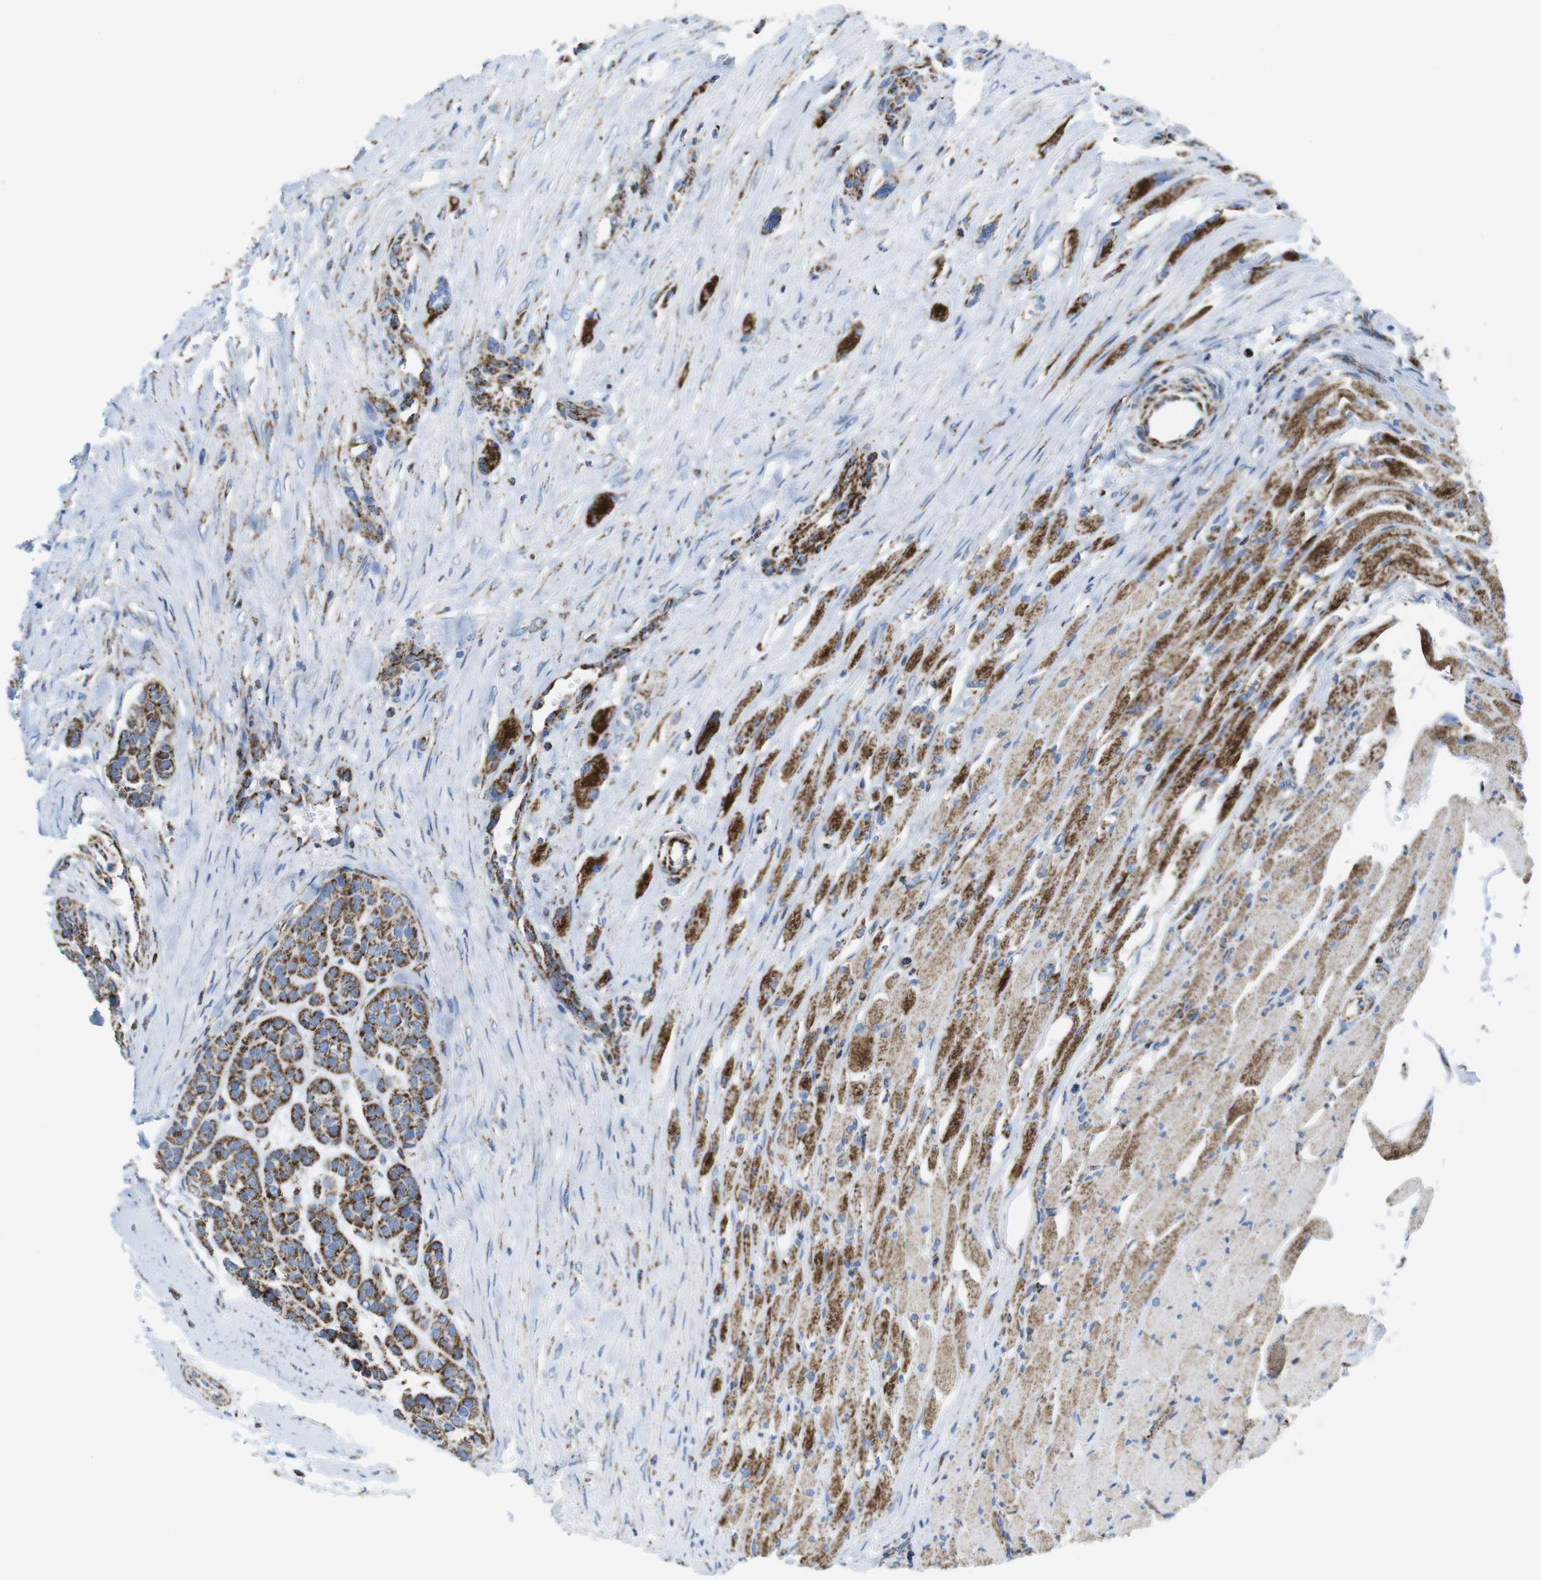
{"staining": {"intensity": "moderate", "quantity": ">75%", "location": "cytoplasmic/membranous"}, "tissue": "head and neck cancer", "cell_type": "Tumor cells", "image_type": "cancer", "snomed": [{"axis": "morphology", "description": "Adenocarcinoma, NOS"}, {"axis": "morphology", "description": "Adenoma, NOS"}, {"axis": "topography", "description": "Head-Neck"}], "caption": "The micrograph displays staining of head and neck adenocarcinoma, revealing moderate cytoplasmic/membranous protein positivity (brown color) within tumor cells.", "gene": "ATP5PO", "patient": {"sex": "female", "age": 55}}